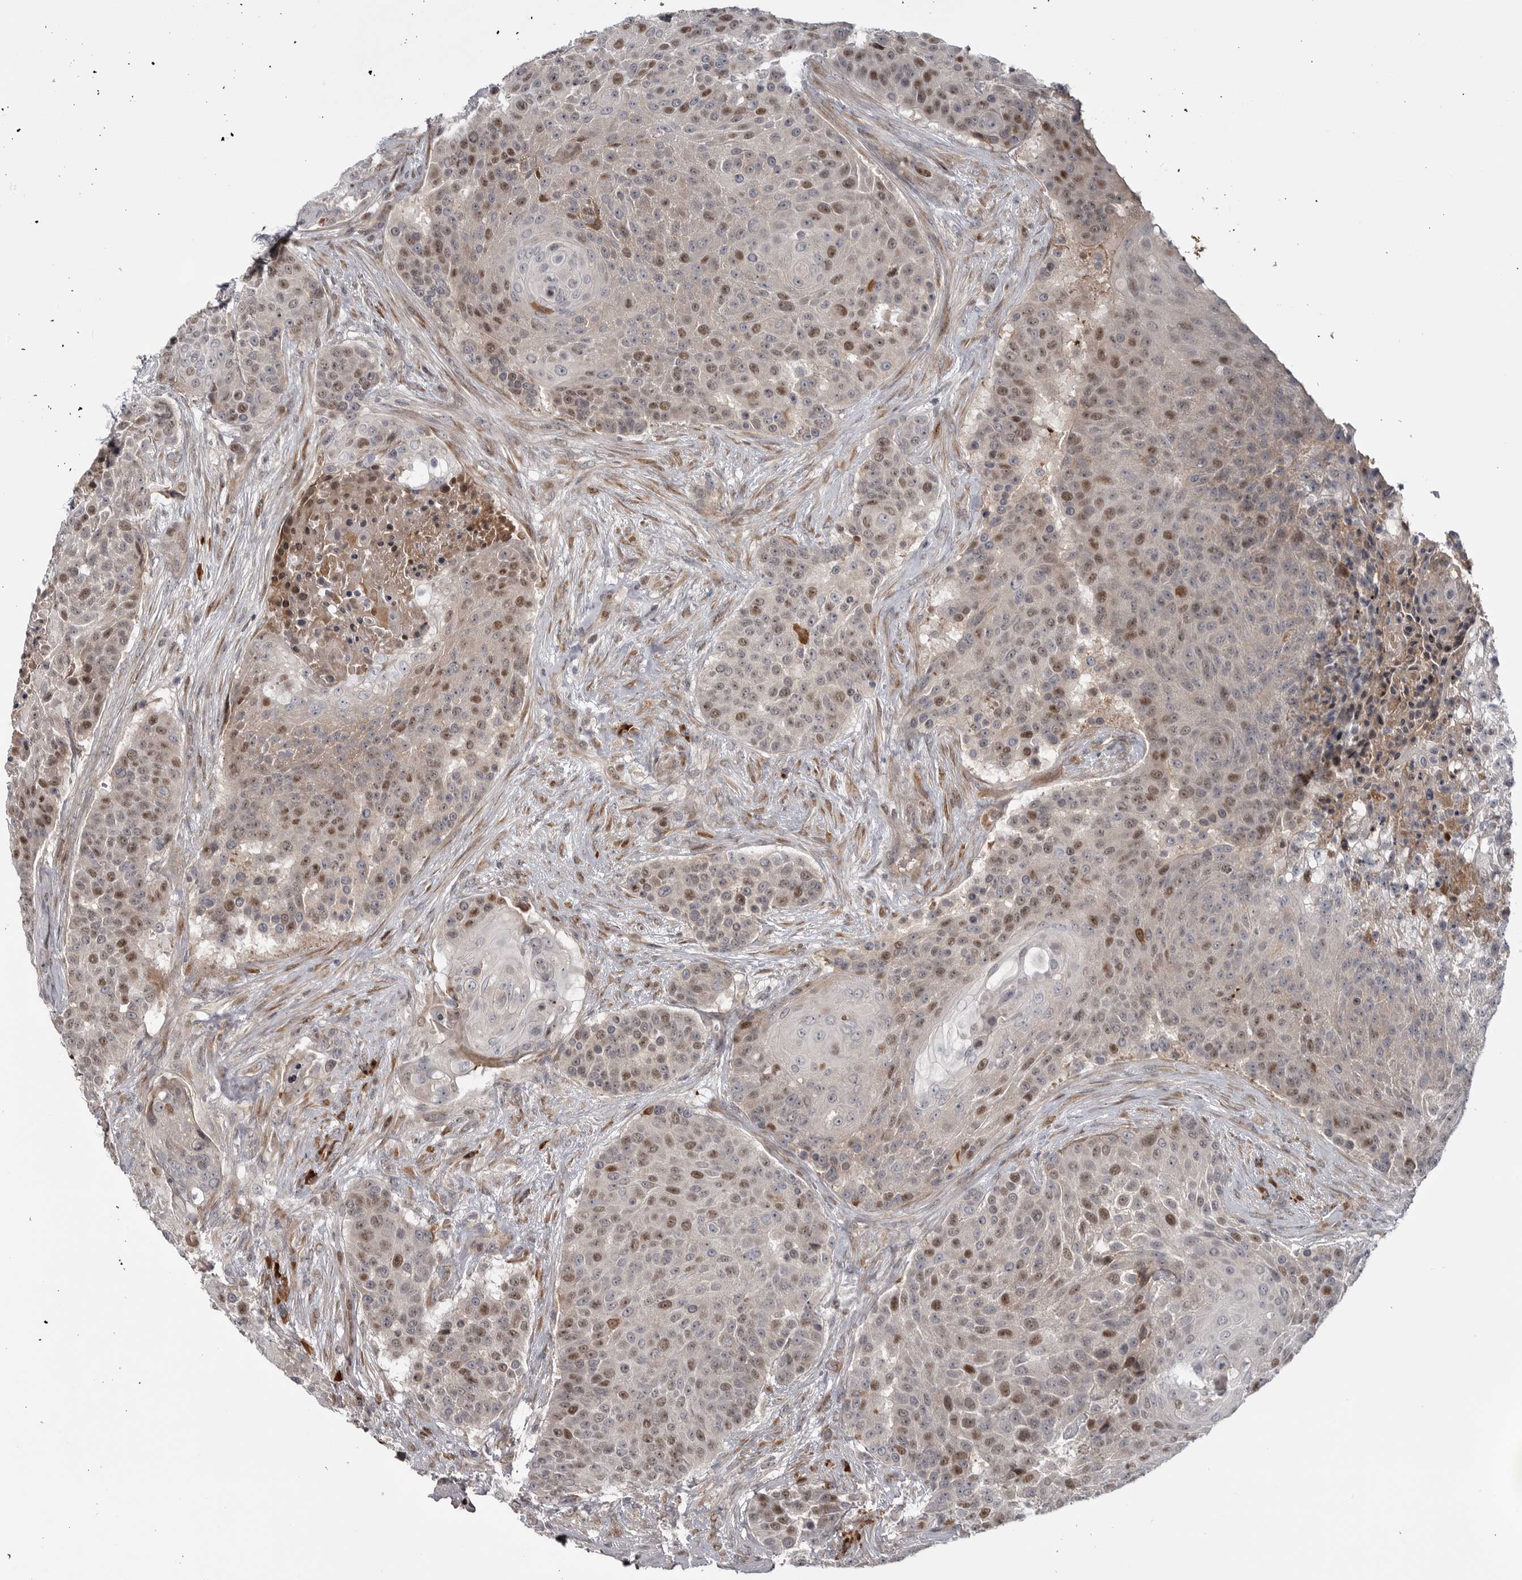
{"staining": {"intensity": "moderate", "quantity": "25%-75%", "location": "nuclear"}, "tissue": "urothelial cancer", "cell_type": "Tumor cells", "image_type": "cancer", "snomed": [{"axis": "morphology", "description": "Urothelial carcinoma, High grade"}, {"axis": "topography", "description": "Urinary bladder"}], "caption": "Urothelial cancer stained with a brown dye exhibits moderate nuclear positive expression in approximately 25%-75% of tumor cells.", "gene": "ZNF277", "patient": {"sex": "female", "age": 63}}